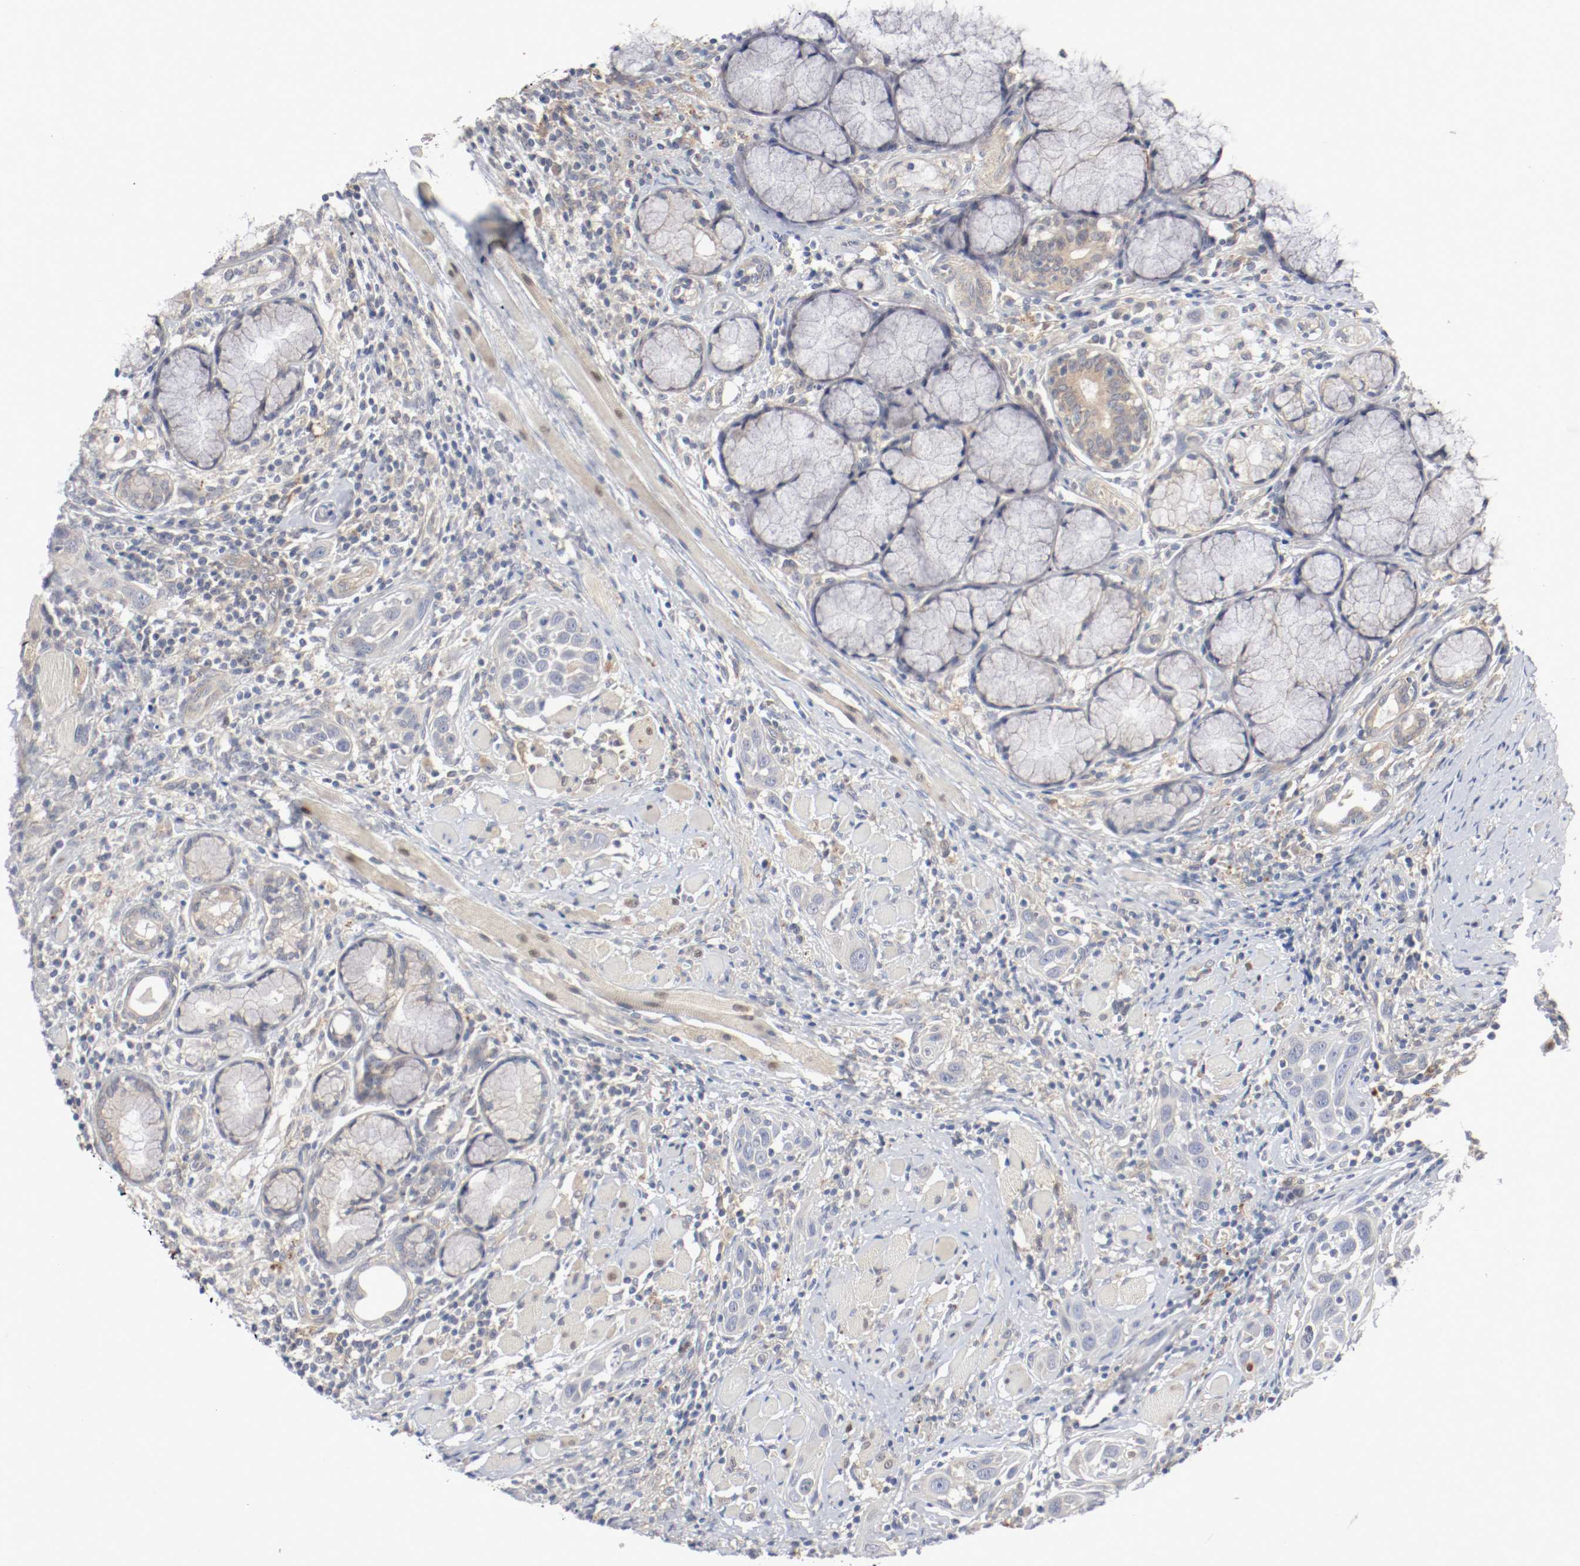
{"staining": {"intensity": "weak", "quantity": "<25%", "location": "cytoplasmic/membranous"}, "tissue": "head and neck cancer", "cell_type": "Tumor cells", "image_type": "cancer", "snomed": [{"axis": "morphology", "description": "Squamous cell carcinoma, NOS"}, {"axis": "topography", "description": "Oral tissue"}, {"axis": "topography", "description": "Head-Neck"}], "caption": "High magnification brightfield microscopy of head and neck cancer stained with DAB (brown) and counterstained with hematoxylin (blue): tumor cells show no significant staining.", "gene": "REN", "patient": {"sex": "female", "age": 50}}